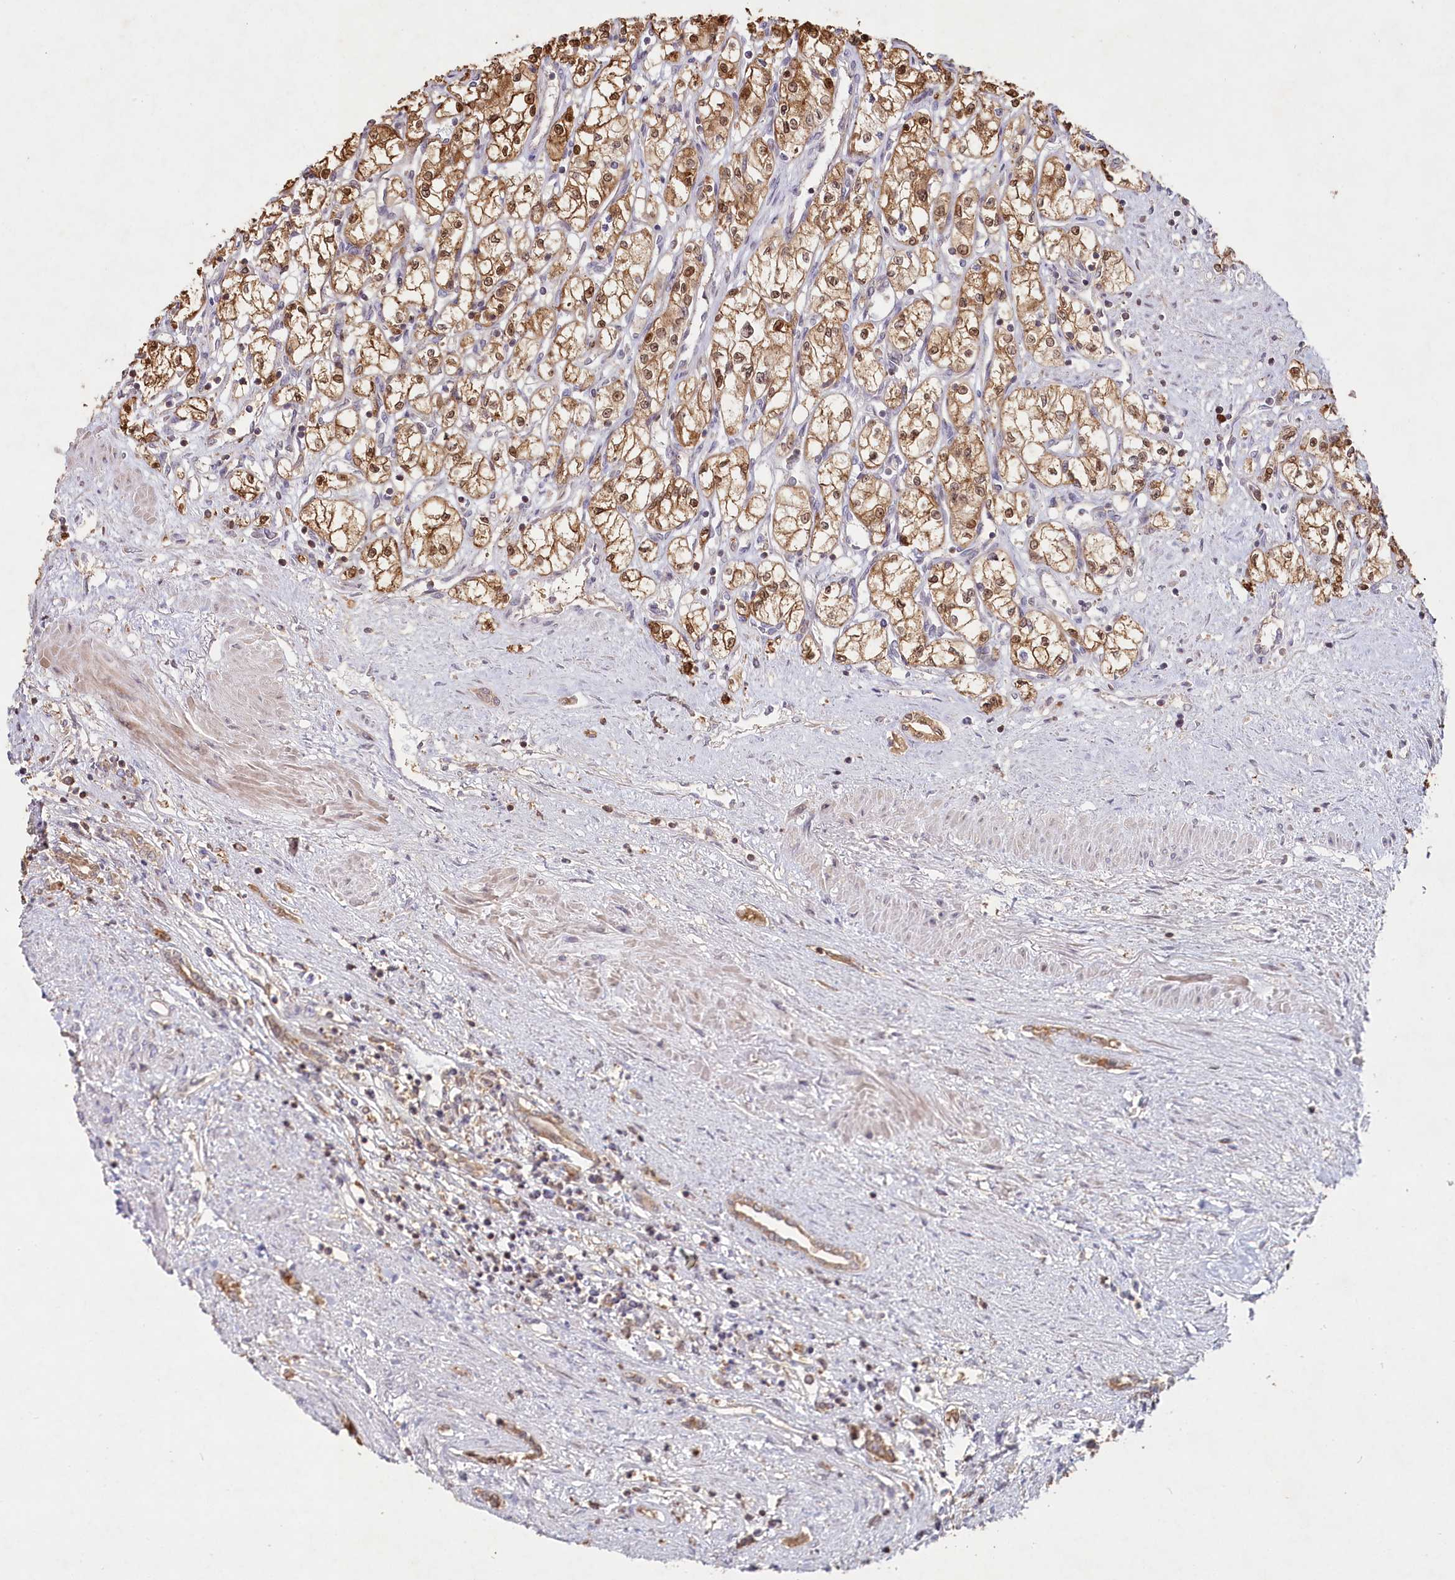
{"staining": {"intensity": "moderate", "quantity": ">75%", "location": "cytoplasmic/membranous,nuclear"}, "tissue": "renal cancer", "cell_type": "Tumor cells", "image_type": "cancer", "snomed": [{"axis": "morphology", "description": "Adenocarcinoma, NOS"}, {"axis": "topography", "description": "Kidney"}], "caption": "An immunohistochemistry (IHC) photomicrograph of neoplastic tissue is shown. Protein staining in brown labels moderate cytoplasmic/membranous and nuclear positivity in renal cancer within tumor cells.", "gene": "HAL", "patient": {"sex": "male", "age": 59}}